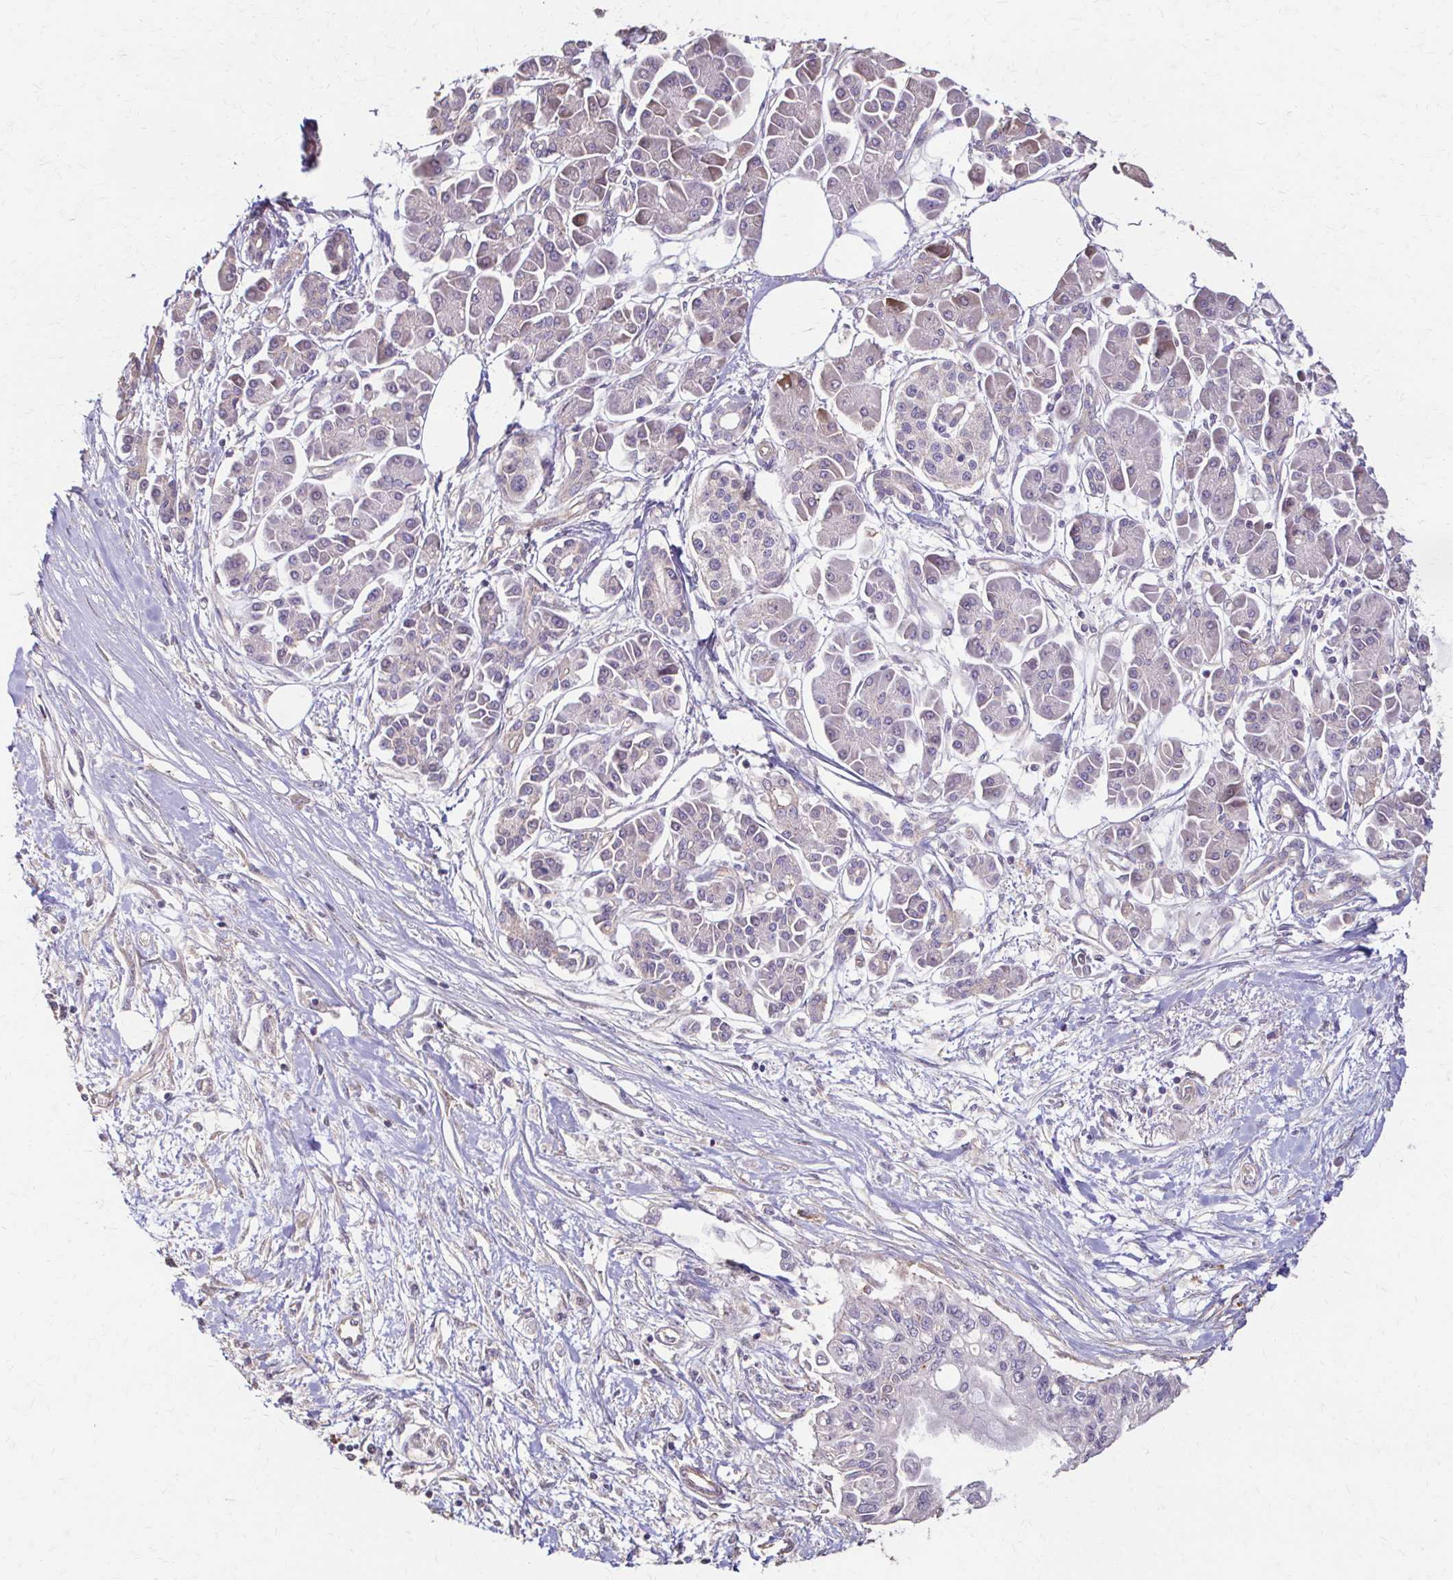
{"staining": {"intensity": "negative", "quantity": "none", "location": "none"}, "tissue": "pancreatic cancer", "cell_type": "Tumor cells", "image_type": "cancer", "snomed": [{"axis": "morphology", "description": "Adenocarcinoma, NOS"}, {"axis": "topography", "description": "Pancreas"}], "caption": "This is a micrograph of IHC staining of pancreatic adenocarcinoma, which shows no expression in tumor cells. Nuclei are stained in blue.", "gene": "IL18BP", "patient": {"sex": "female", "age": 77}}